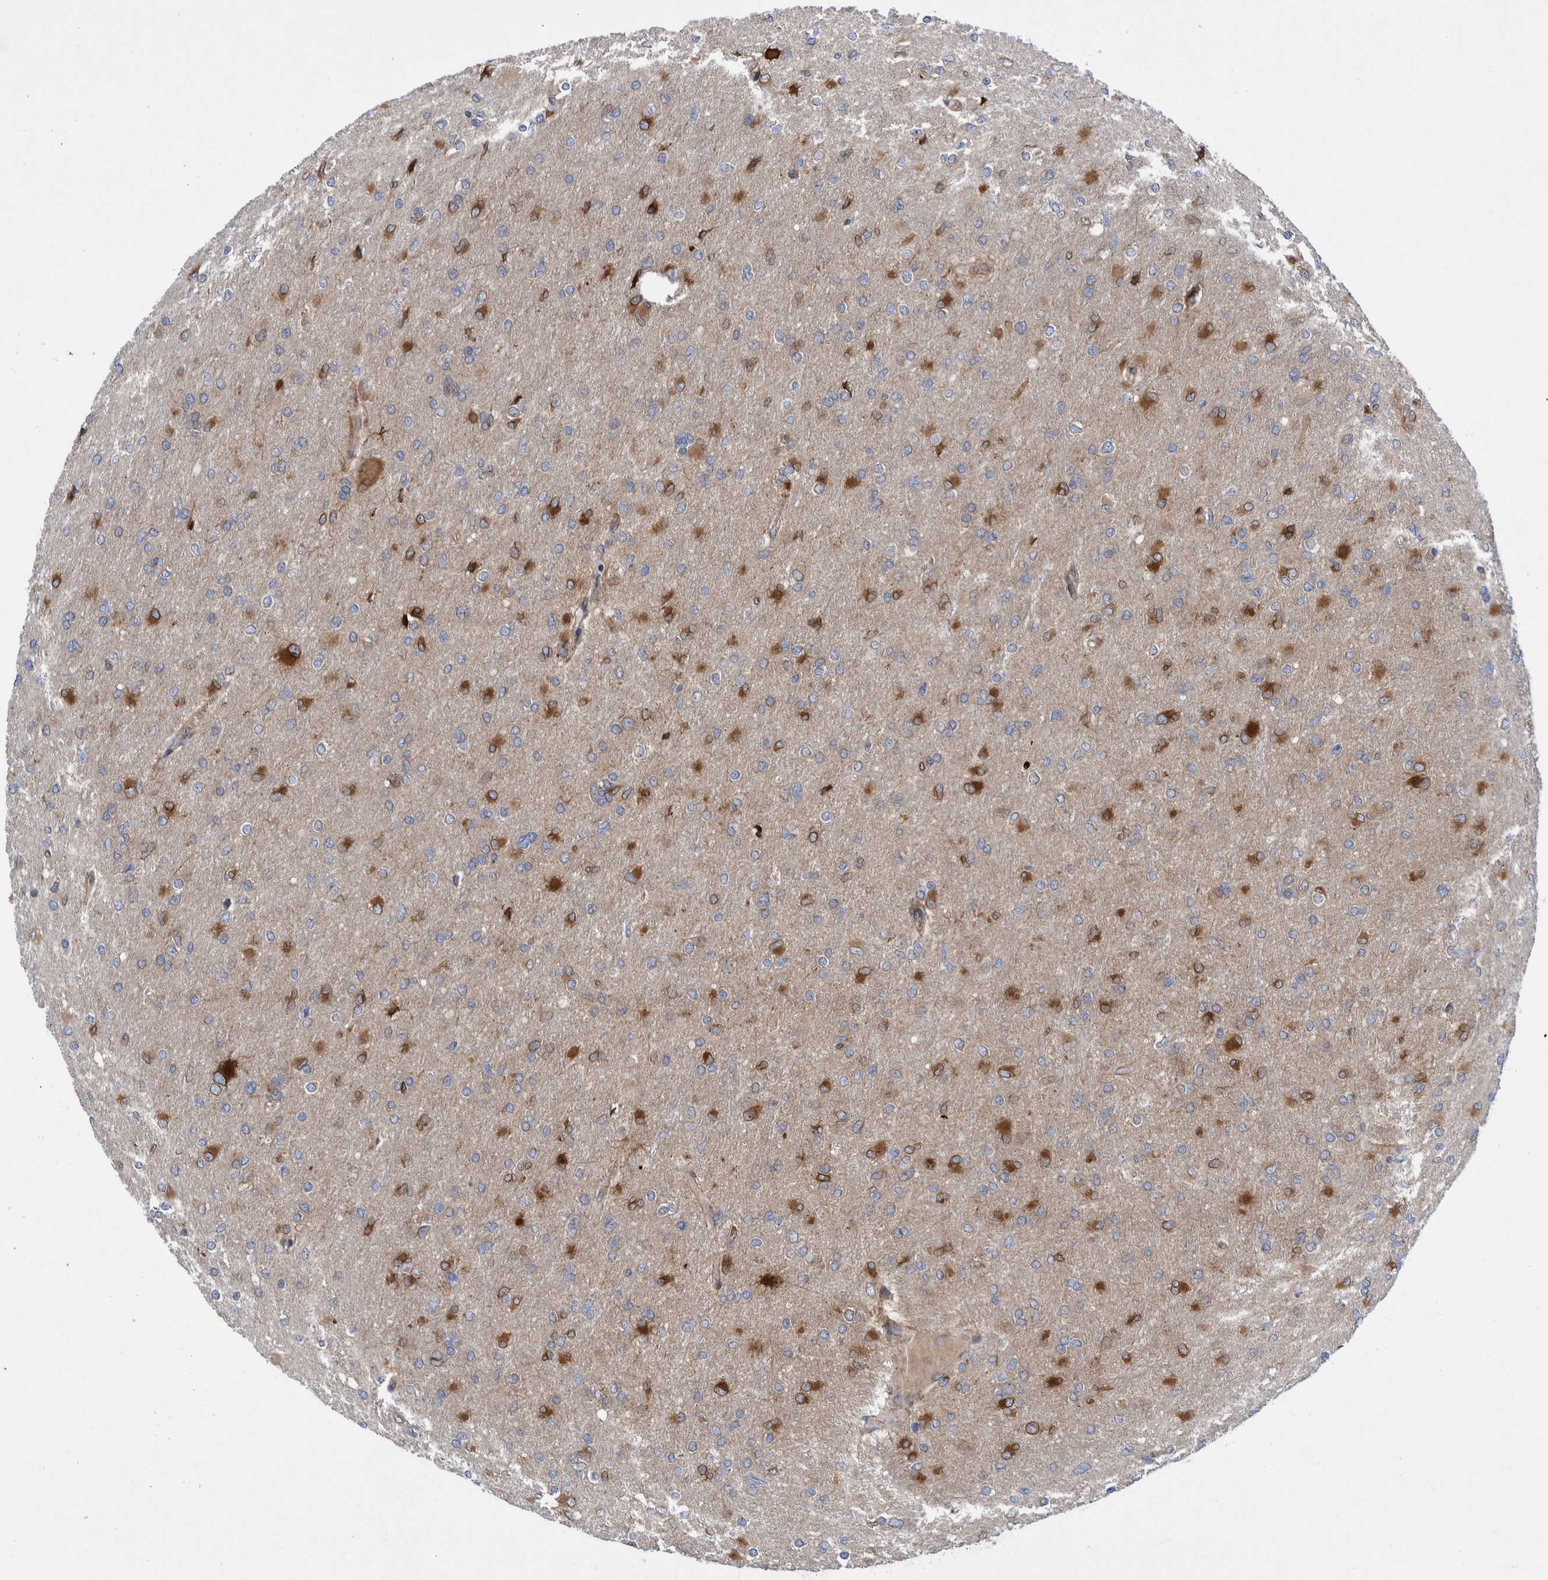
{"staining": {"intensity": "moderate", "quantity": "25%-75%", "location": "cytoplasmic/membranous"}, "tissue": "glioma", "cell_type": "Tumor cells", "image_type": "cancer", "snomed": [{"axis": "morphology", "description": "Glioma, malignant, High grade"}, {"axis": "topography", "description": "Cerebral cortex"}], "caption": "Immunohistochemical staining of human malignant glioma (high-grade) exhibits medium levels of moderate cytoplasmic/membranous protein positivity in about 25%-75% of tumor cells. Ihc stains the protein in brown and the nuclei are stained blue.", "gene": "THEM6", "patient": {"sex": "female", "age": 36}}